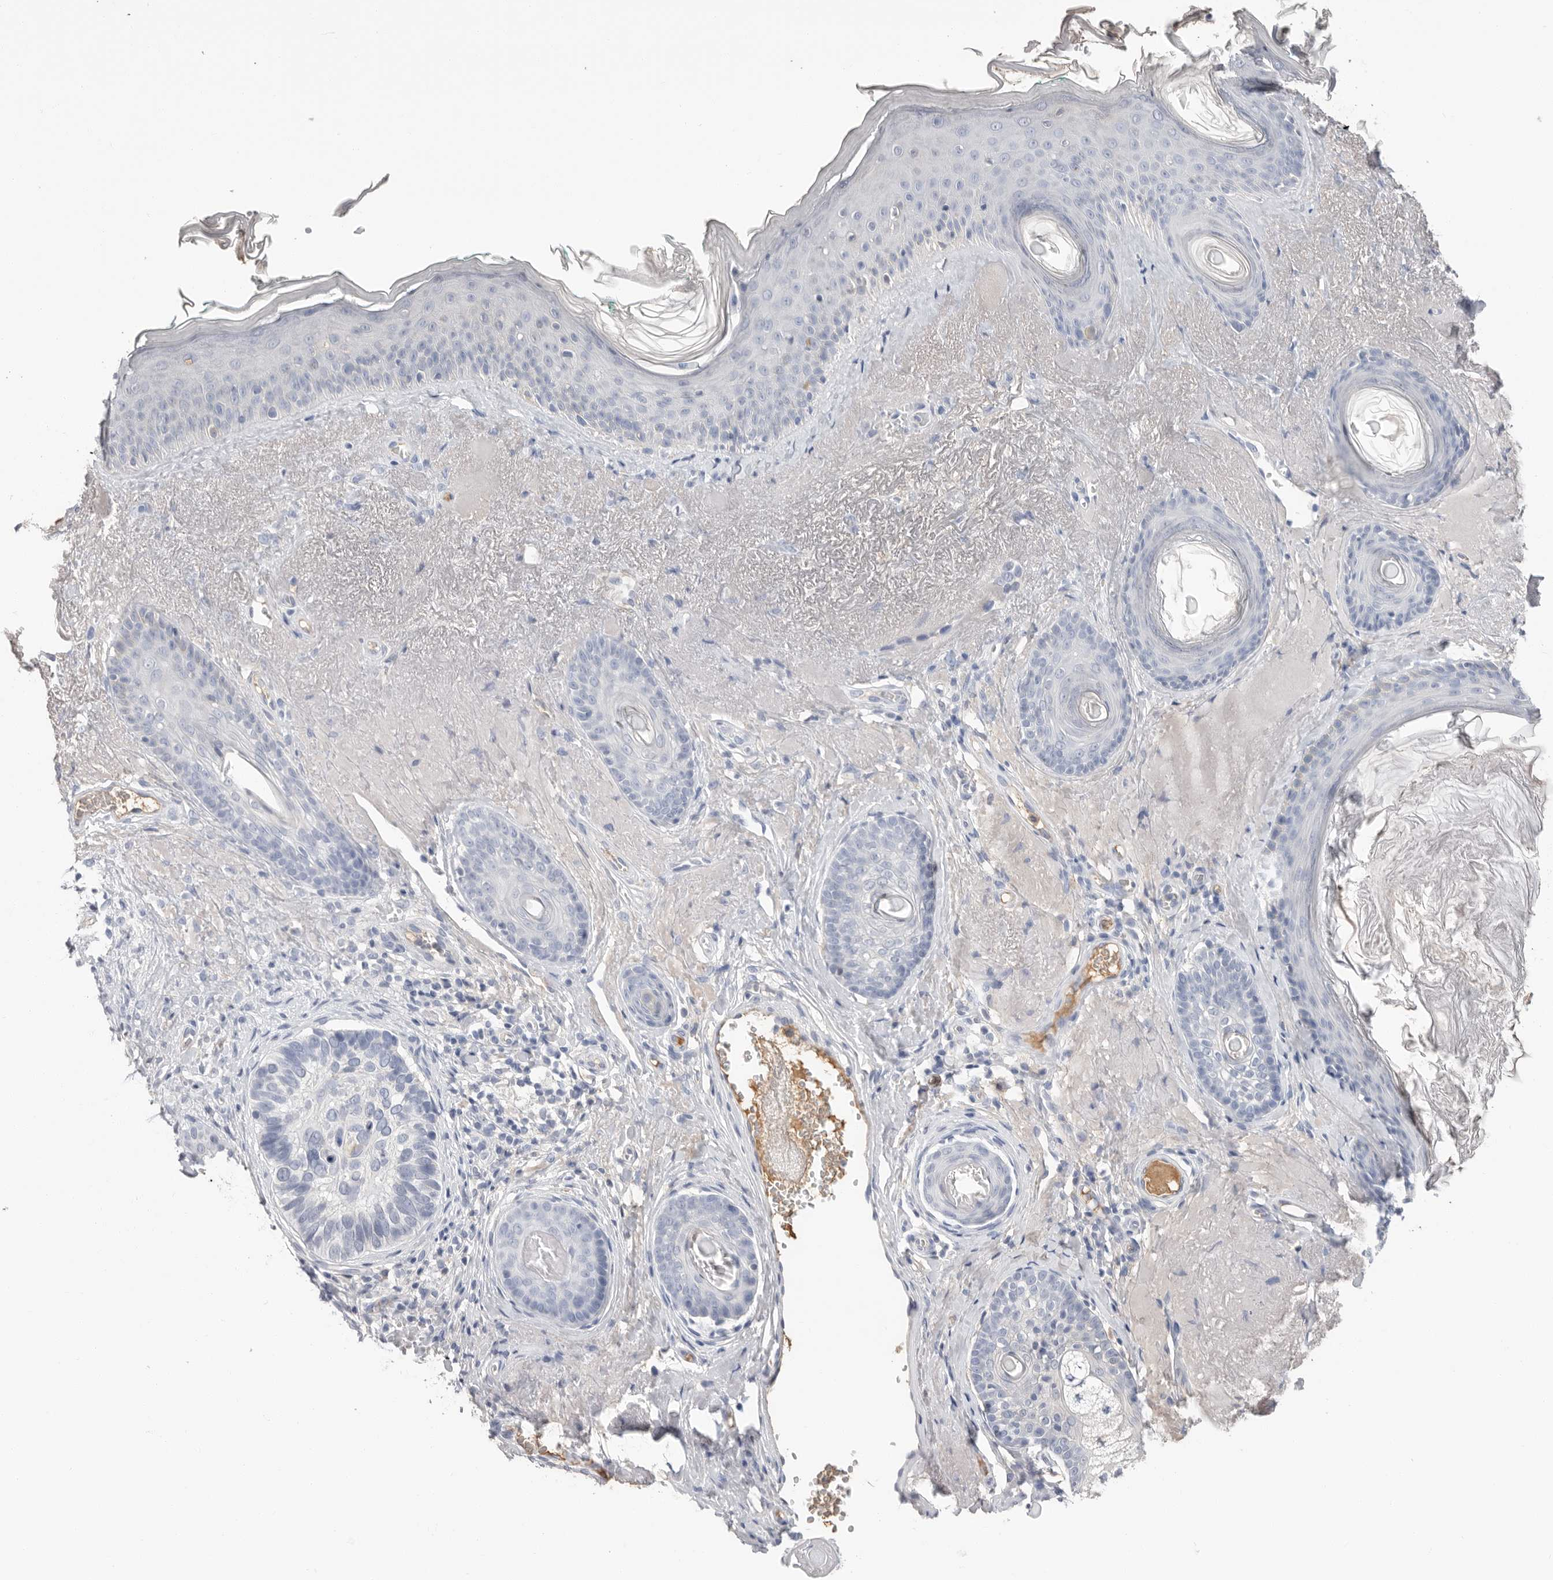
{"staining": {"intensity": "negative", "quantity": "none", "location": "none"}, "tissue": "skin cancer", "cell_type": "Tumor cells", "image_type": "cancer", "snomed": [{"axis": "morphology", "description": "Basal cell carcinoma"}, {"axis": "topography", "description": "Skin"}], "caption": "This is a micrograph of immunohistochemistry staining of skin cancer, which shows no expression in tumor cells. (DAB (3,3'-diaminobenzidine) immunohistochemistry (IHC) visualized using brightfield microscopy, high magnification).", "gene": "APOA2", "patient": {"sex": "male", "age": 62}}